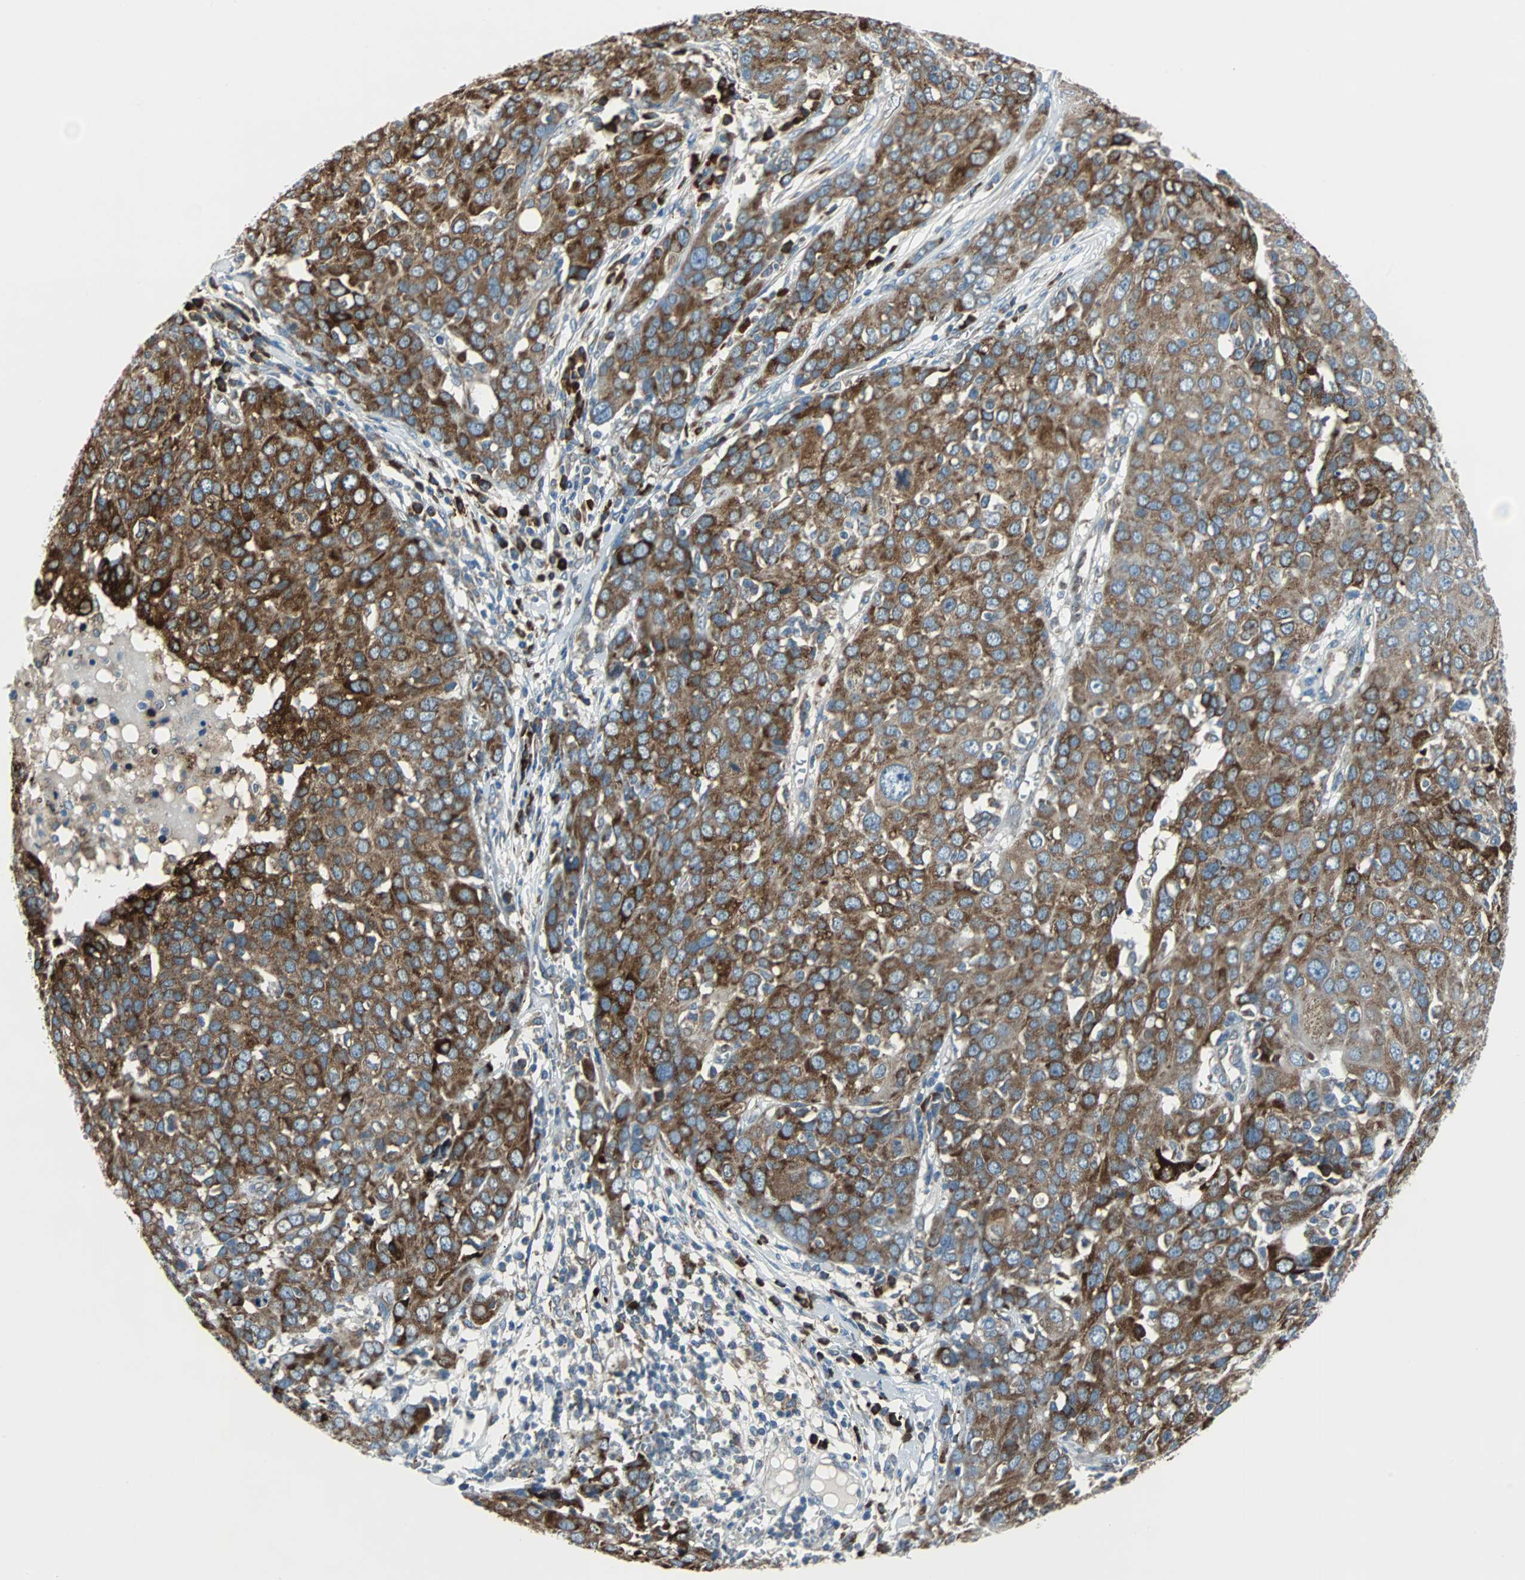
{"staining": {"intensity": "moderate", "quantity": ">75%", "location": "cytoplasmic/membranous"}, "tissue": "ovarian cancer", "cell_type": "Tumor cells", "image_type": "cancer", "snomed": [{"axis": "morphology", "description": "Carcinoma, endometroid"}, {"axis": "topography", "description": "Ovary"}], "caption": "Immunohistochemical staining of human ovarian cancer (endometroid carcinoma) displays moderate cytoplasmic/membranous protein expression in about >75% of tumor cells. The staining was performed using DAB to visualize the protein expression in brown, while the nuclei were stained in blue with hematoxylin (Magnification: 20x).", "gene": "PDIA4", "patient": {"sex": "female", "age": 50}}